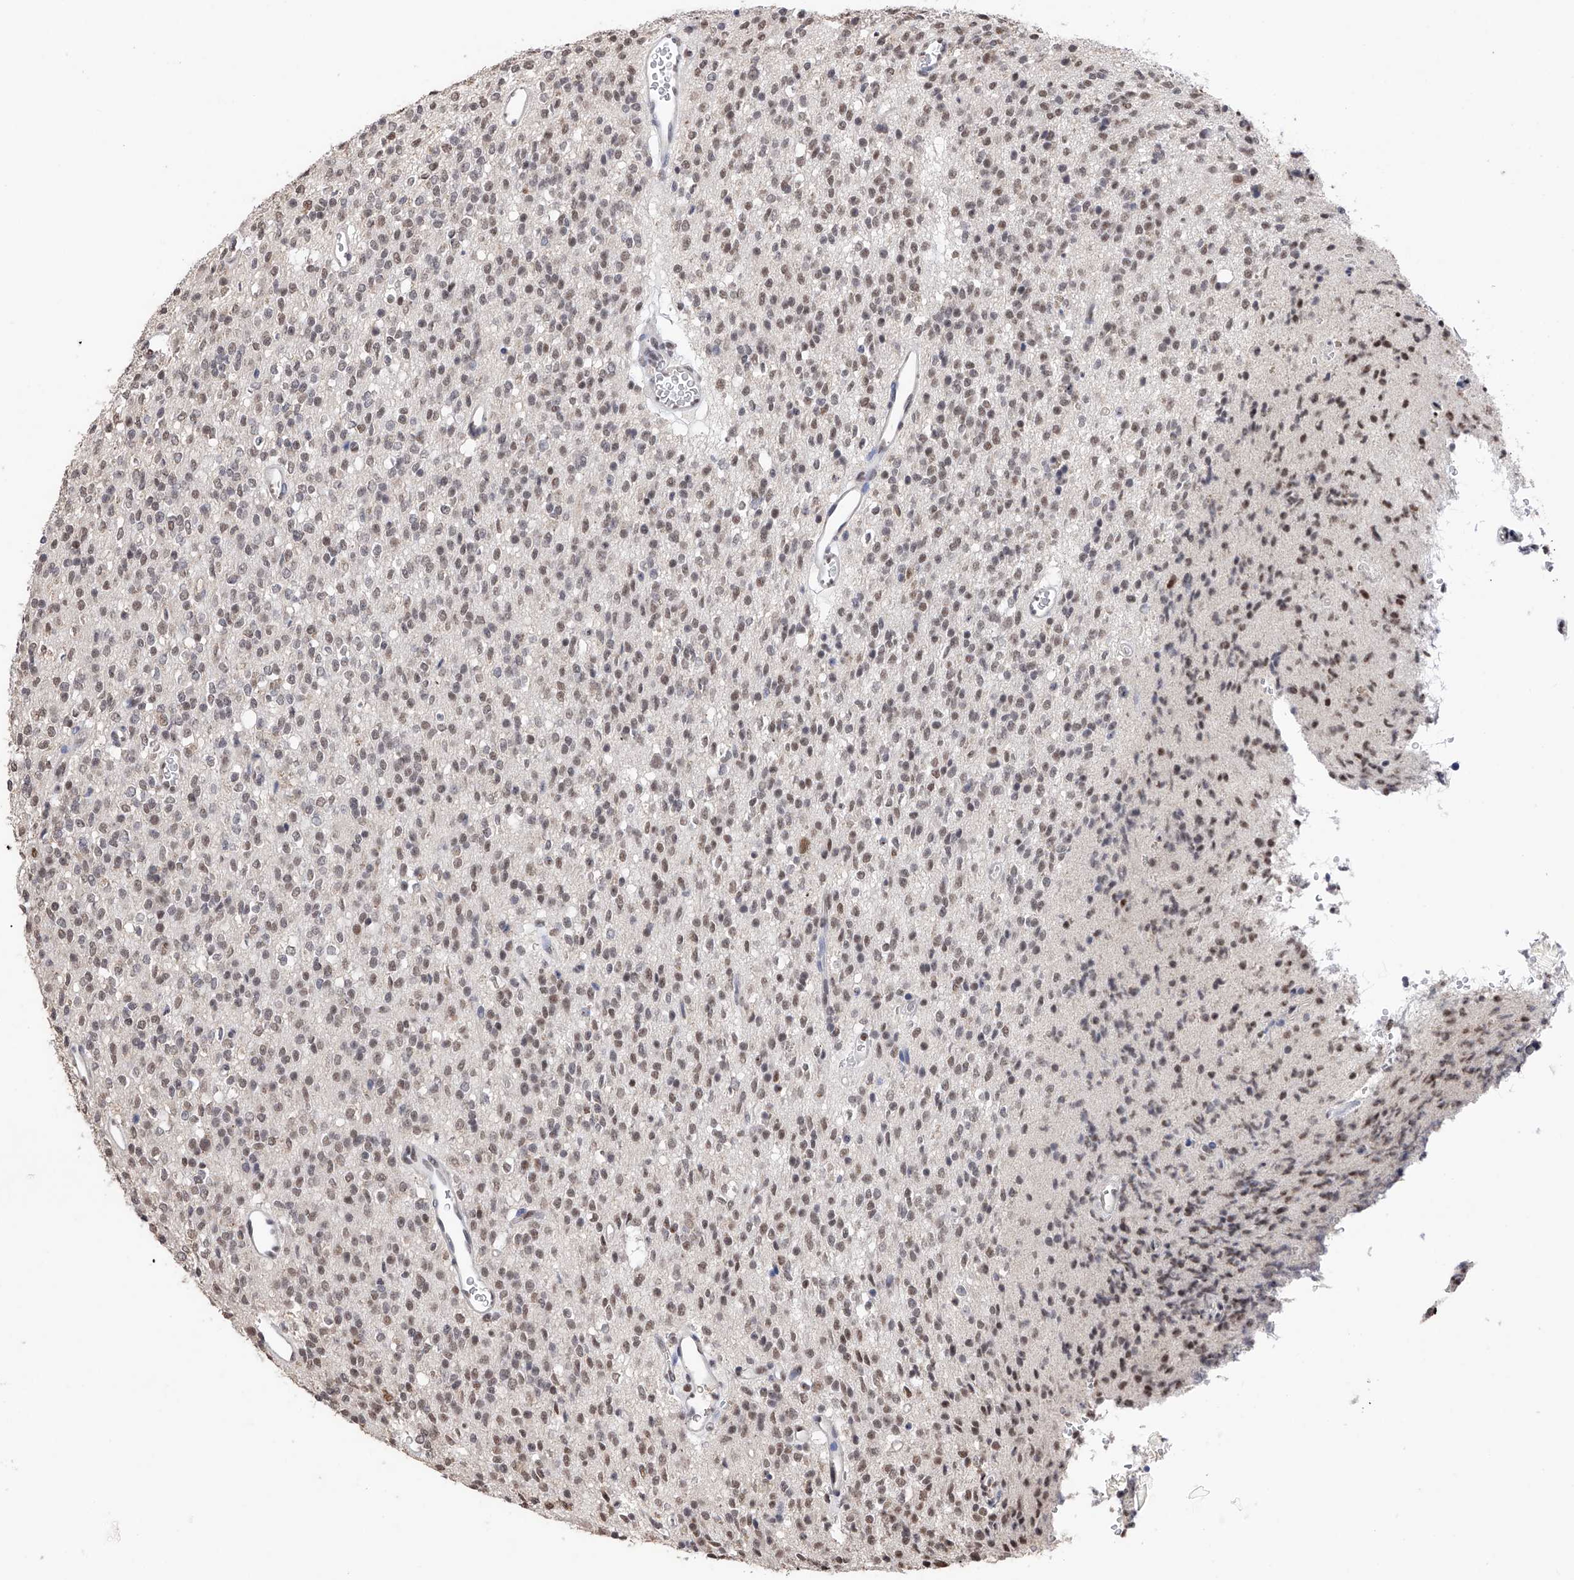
{"staining": {"intensity": "moderate", "quantity": "25%-75%", "location": "nuclear"}, "tissue": "glioma", "cell_type": "Tumor cells", "image_type": "cancer", "snomed": [{"axis": "morphology", "description": "Glioma, malignant, High grade"}, {"axis": "topography", "description": "Brain"}], "caption": "Immunohistochemistry histopathology image of human malignant high-grade glioma stained for a protein (brown), which exhibits medium levels of moderate nuclear expression in about 25%-75% of tumor cells.", "gene": "DMAP1", "patient": {"sex": "male", "age": 34}}